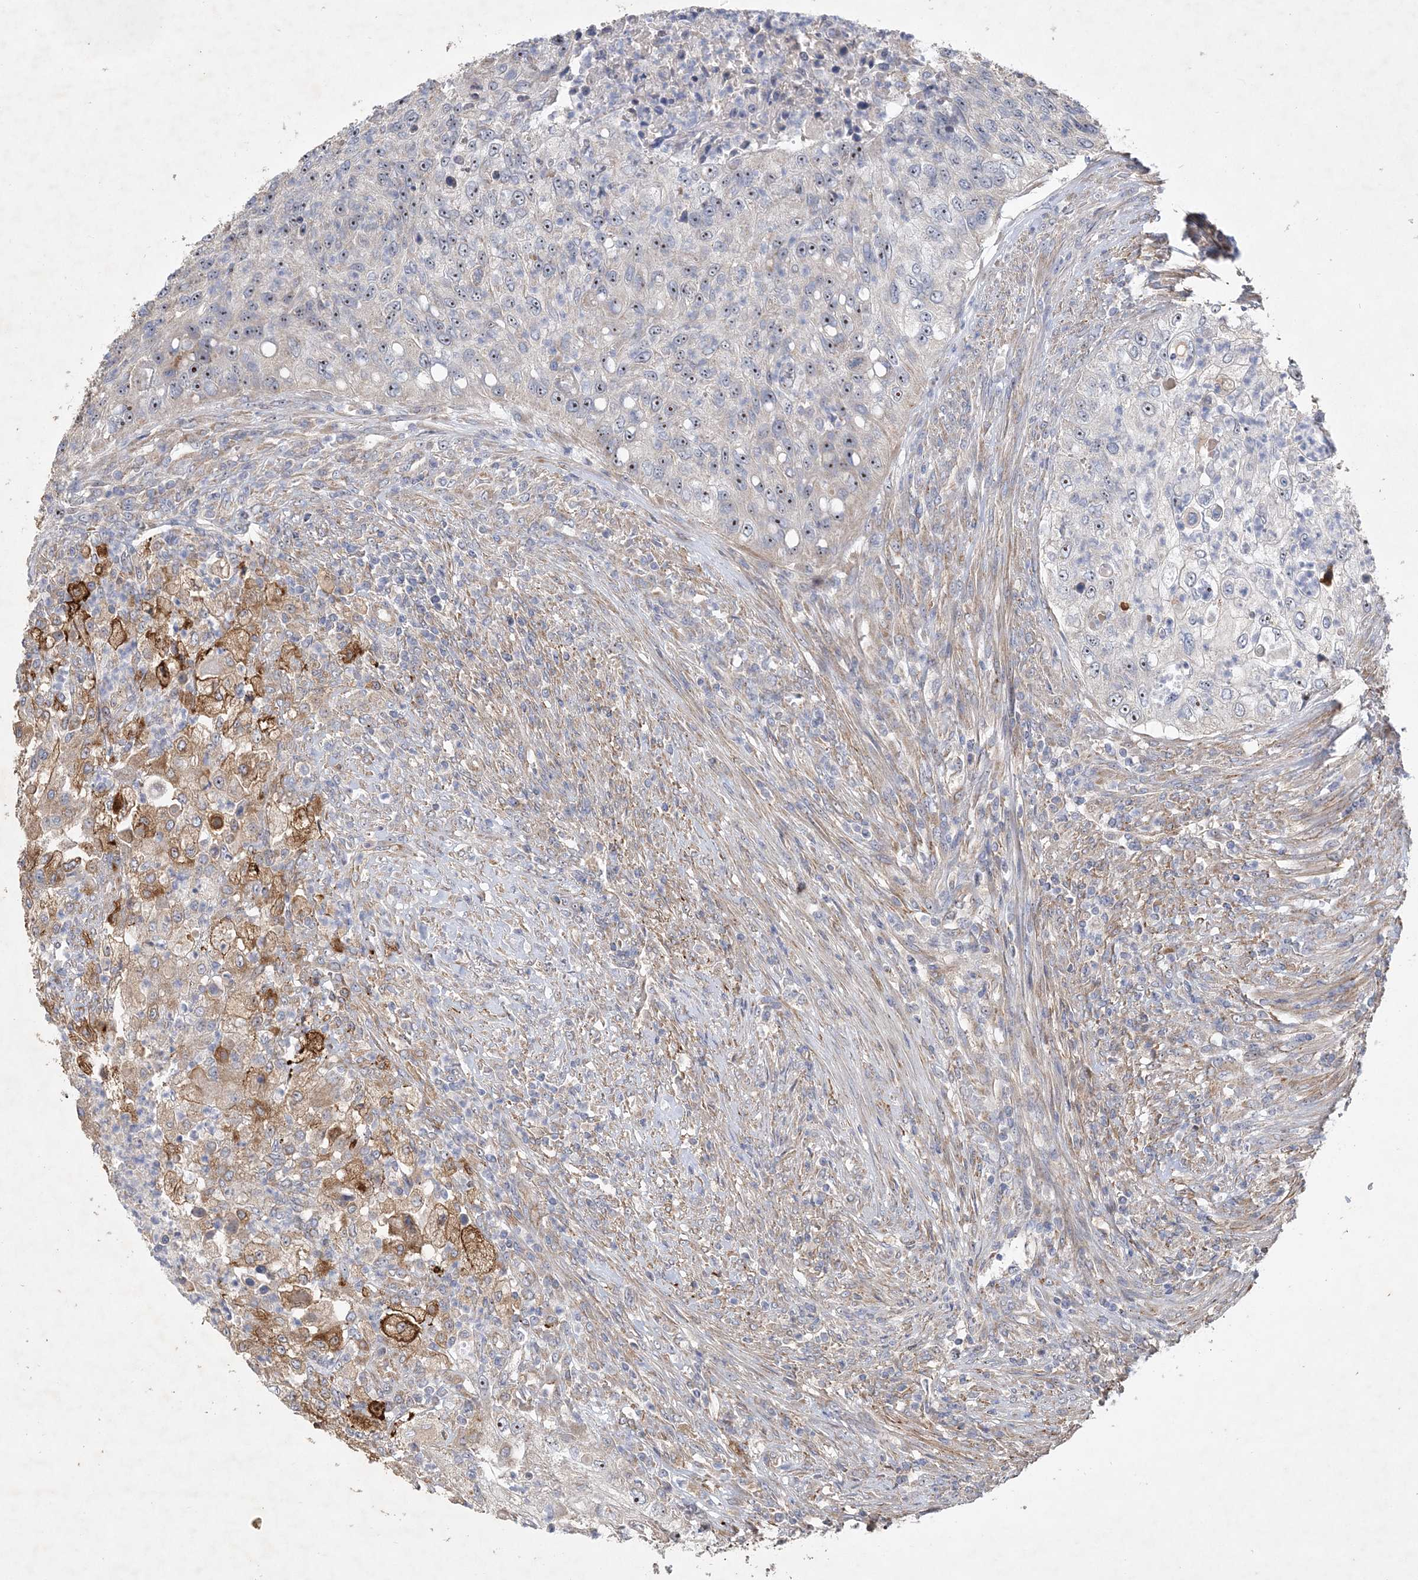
{"staining": {"intensity": "moderate", "quantity": "<25%", "location": "cytoplasmic/membranous,nuclear"}, "tissue": "urothelial cancer", "cell_type": "Tumor cells", "image_type": "cancer", "snomed": [{"axis": "morphology", "description": "Urothelial carcinoma, High grade"}, {"axis": "topography", "description": "Urinary bladder"}], "caption": "Immunohistochemical staining of urothelial carcinoma (high-grade) displays low levels of moderate cytoplasmic/membranous and nuclear staining in about <25% of tumor cells.", "gene": "FEZ2", "patient": {"sex": "female", "age": 60}}